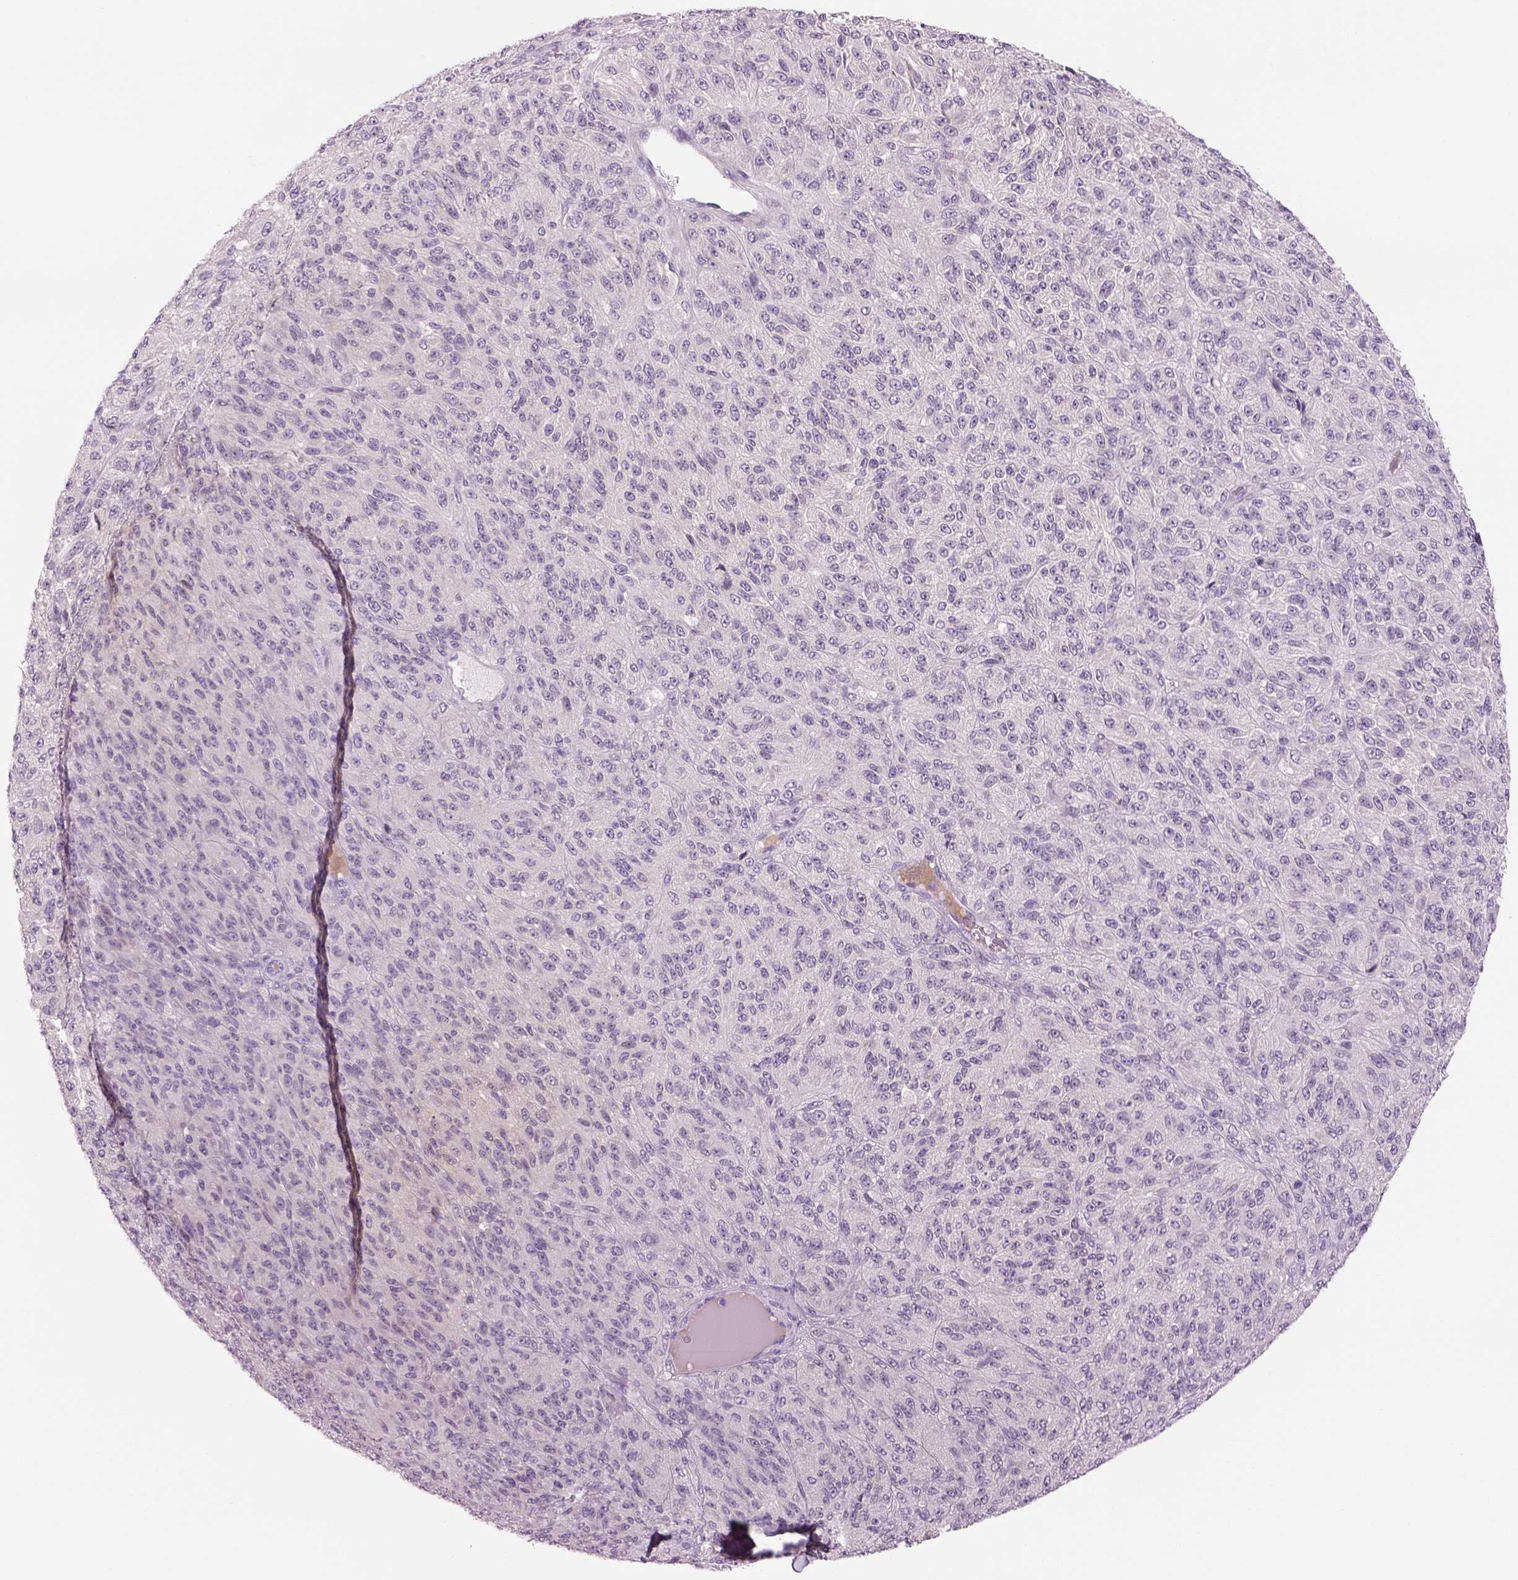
{"staining": {"intensity": "negative", "quantity": "none", "location": "none"}, "tissue": "melanoma", "cell_type": "Tumor cells", "image_type": "cancer", "snomed": [{"axis": "morphology", "description": "Malignant melanoma, Metastatic site"}, {"axis": "topography", "description": "Brain"}], "caption": "The photomicrograph shows no staining of tumor cells in melanoma. (DAB IHC visualized using brightfield microscopy, high magnification).", "gene": "MDH1B", "patient": {"sex": "female", "age": 56}}